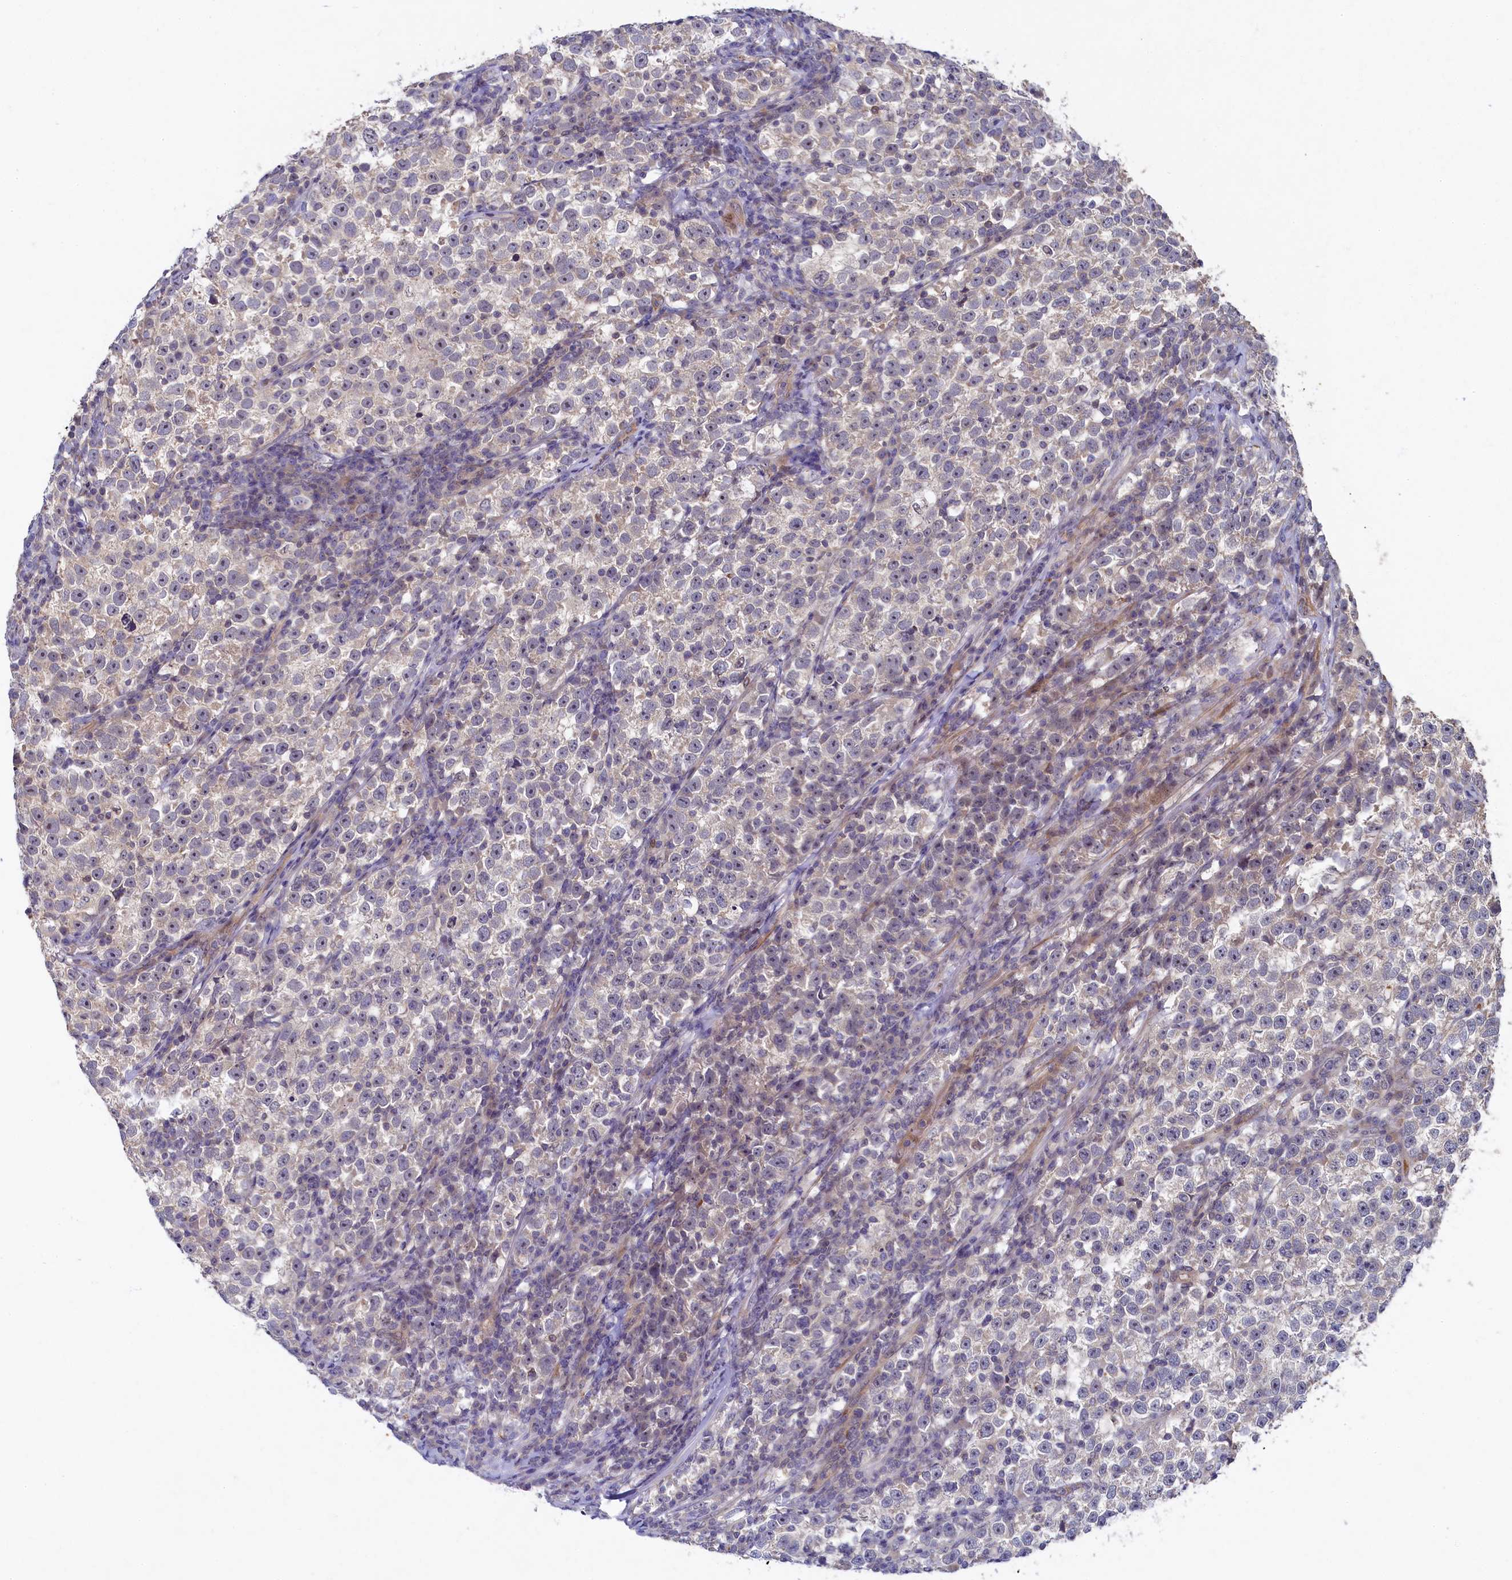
{"staining": {"intensity": "negative", "quantity": "none", "location": "none"}, "tissue": "testis cancer", "cell_type": "Tumor cells", "image_type": "cancer", "snomed": [{"axis": "morphology", "description": "Normal tissue, NOS"}, {"axis": "morphology", "description": "Seminoma, NOS"}, {"axis": "topography", "description": "Testis"}], "caption": "An image of testis cancer stained for a protein displays no brown staining in tumor cells.", "gene": "CEP20", "patient": {"sex": "male", "age": 43}}